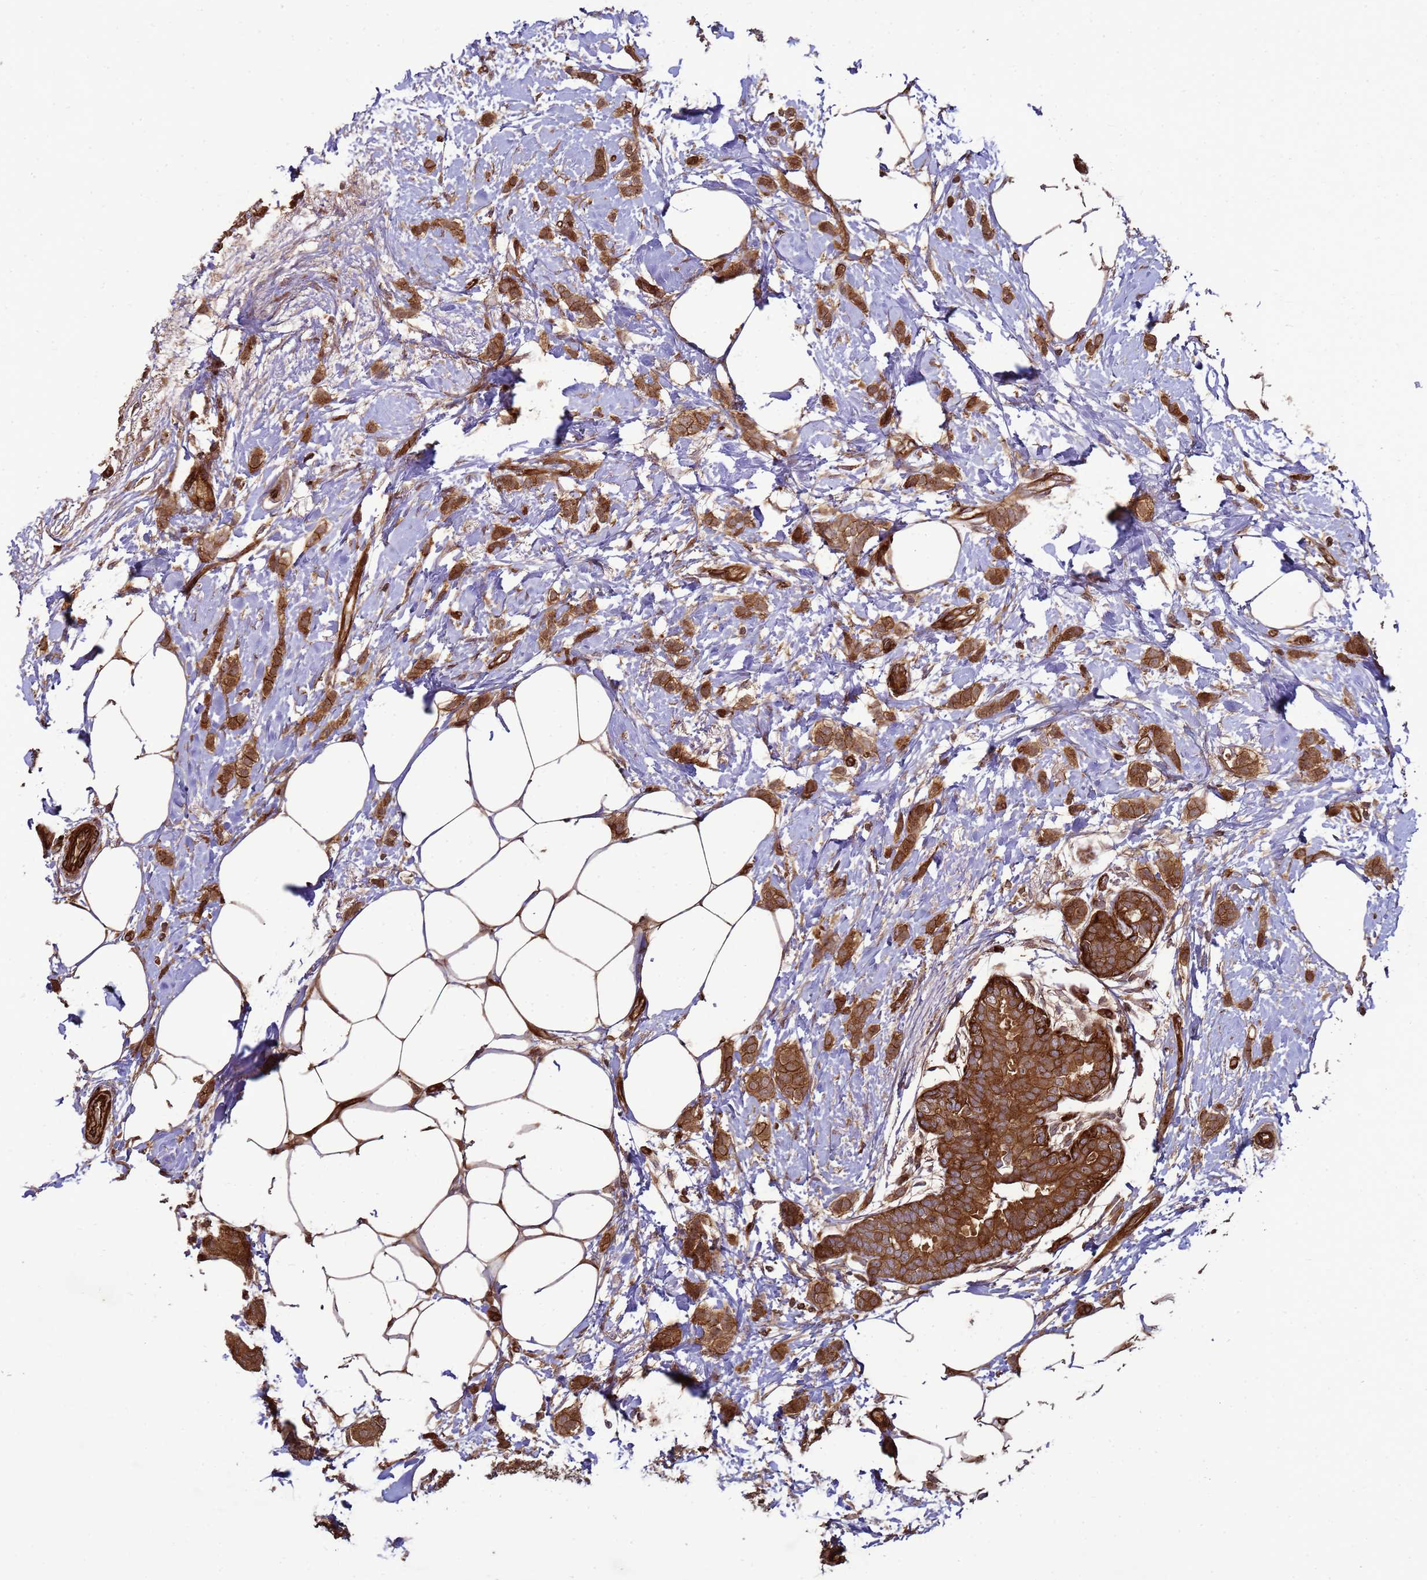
{"staining": {"intensity": "strong", "quantity": ">75%", "location": "cytoplasmic/membranous"}, "tissue": "breast cancer", "cell_type": "Tumor cells", "image_type": "cancer", "snomed": [{"axis": "morphology", "description": "Duct carcinoma"}, {"axis": "topography", "description": "Breast"}], "caption": "Strong cytoplasmic/membranous positivity is seen in approximately >75% of tumor cells in breast intraductal carcinoma. (DAB (3,3'-diaminobenzidine) IHC, brown staining for protein, blue staining for nuclei).", "gene": "CNOT1", "patient": {"sex": "female", "age": 72}}